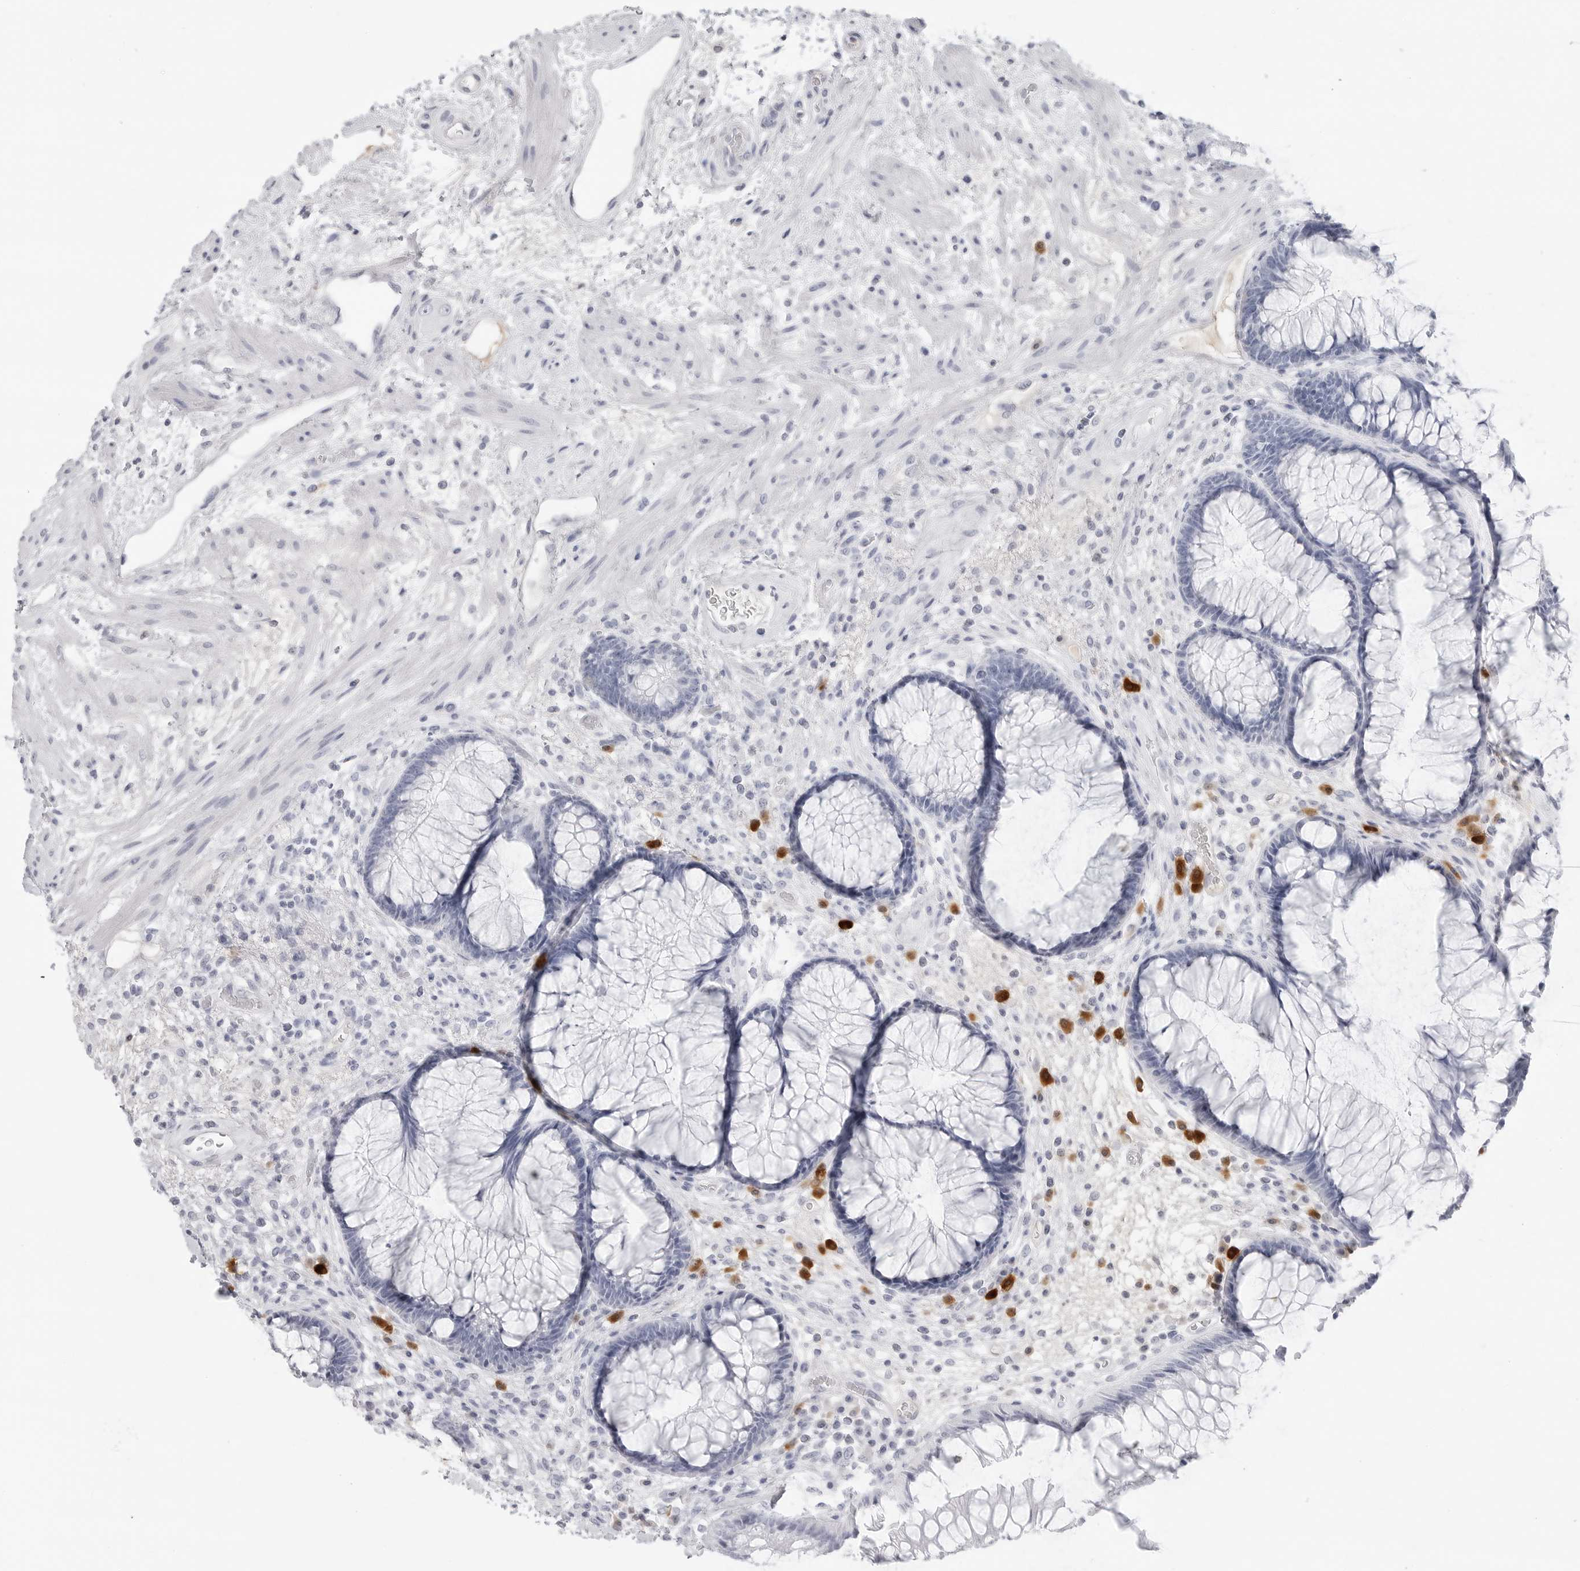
{"staining": {"intensity": "negative", "quantity": "none", "location": "none"}, "tissue": "rectum", "cell_type": "Glandular cells", "image_type": "normal", "snomed": [{"axis": "morphology", "description": "Normal tissue, NOS"}, {"axis": "topography", "description": "Rectum"}], "caption": "Immunohistochemistry histopathology image of normal human rectum stained for a protein (brown), which displays no expression in glandular cells.", "gene": "AMPD1", "patient": {"sex": "male", "age": 51}}